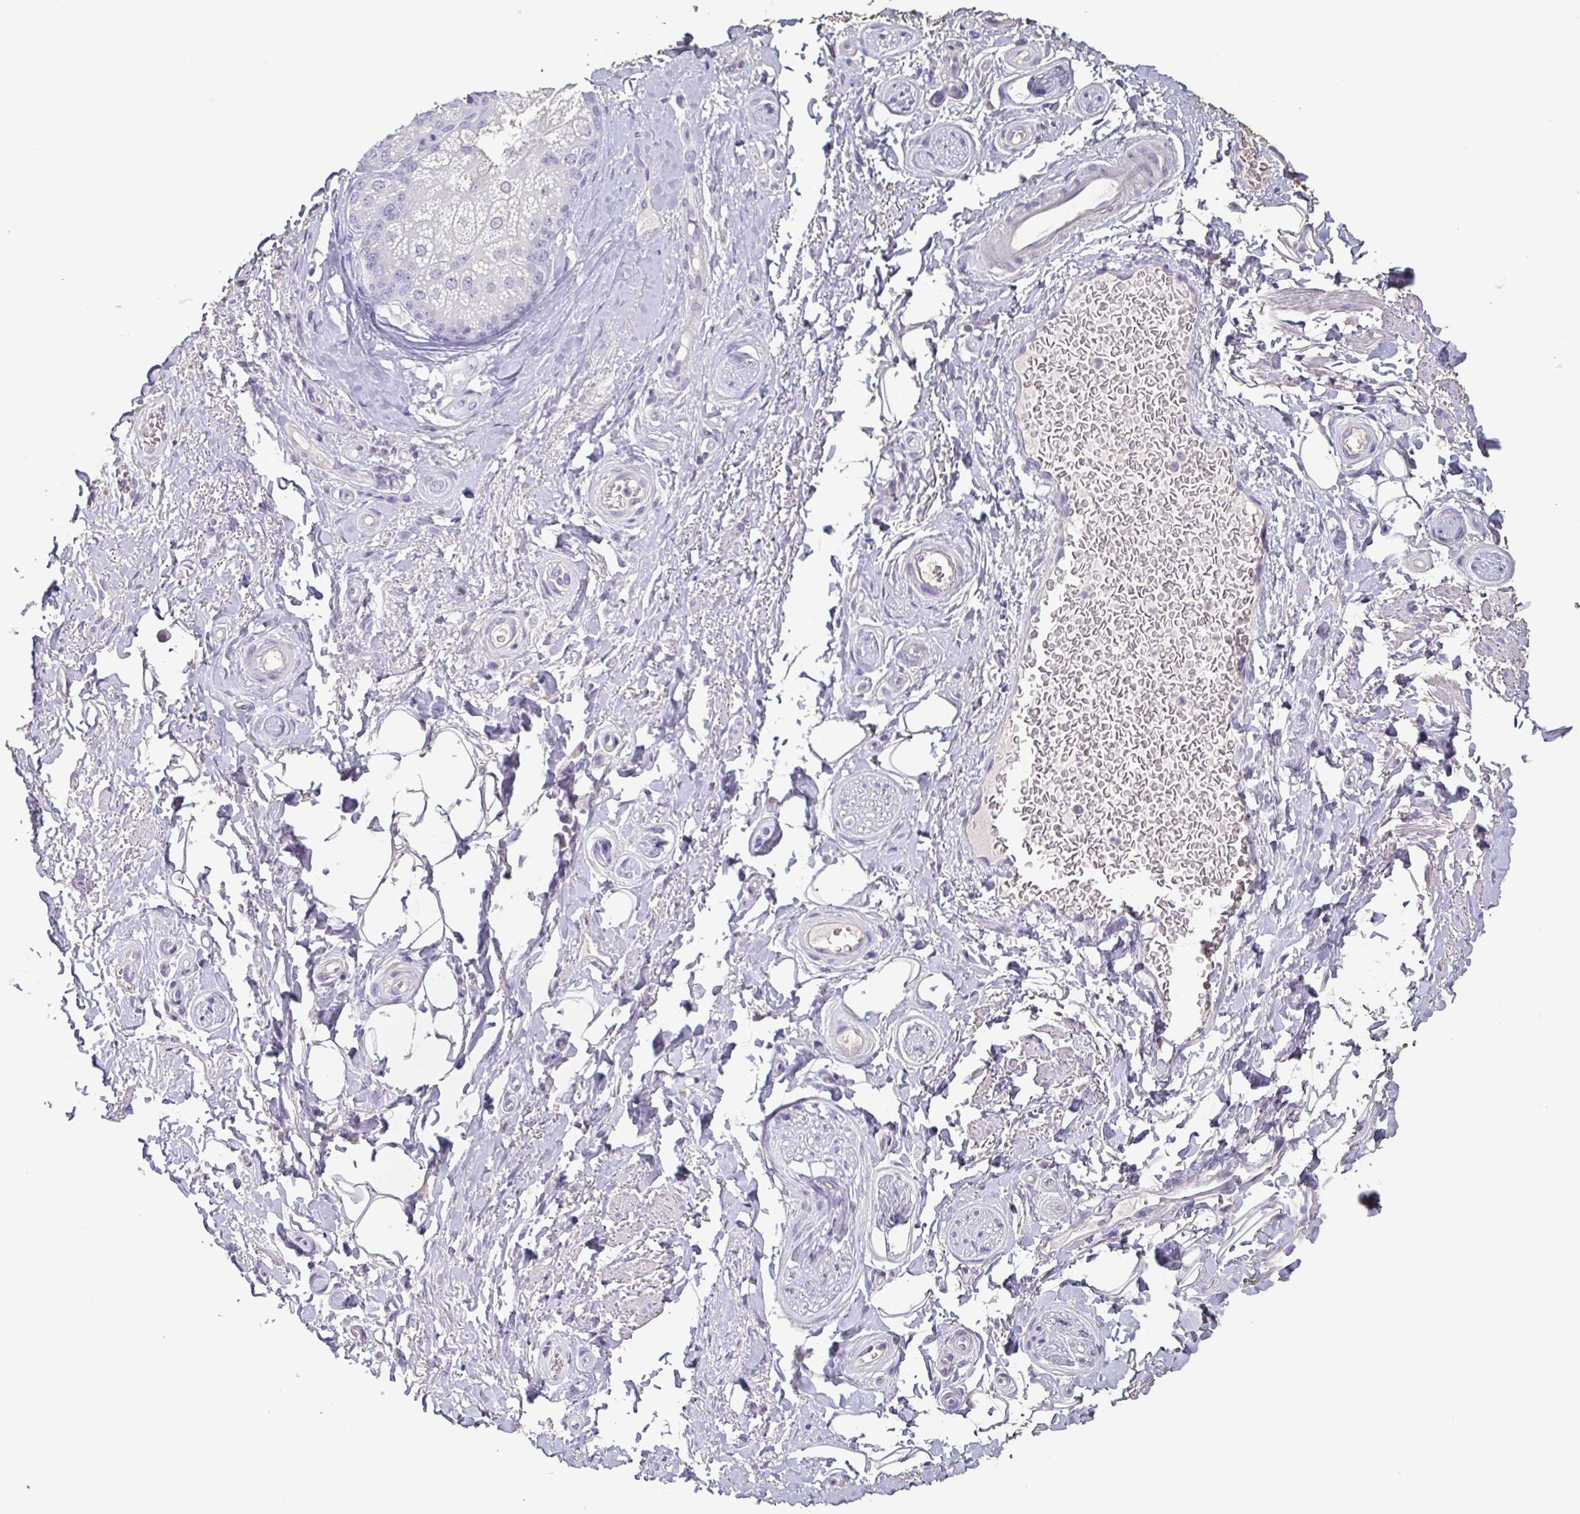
{"staining": {"intensity": "negative", "quantity": "none", "location": "none"}, "tissue": "adipose tissue", "cell_type": "Adipocytes", "image_type": "normal", "snomed": [{"axis": "morphology", "description": "Normal tissue, NOS"}, {"axis": "topography", "description": "Peripheral nerve tissue"}], "caption": "Immunohistochemistry (IHC) image of benign human adipose tissue stained for a protein (brown), which exhibits no staining in adipocytes.", "gene": "BPIFA2", "patient": {"sex": "male", "age": 51}}